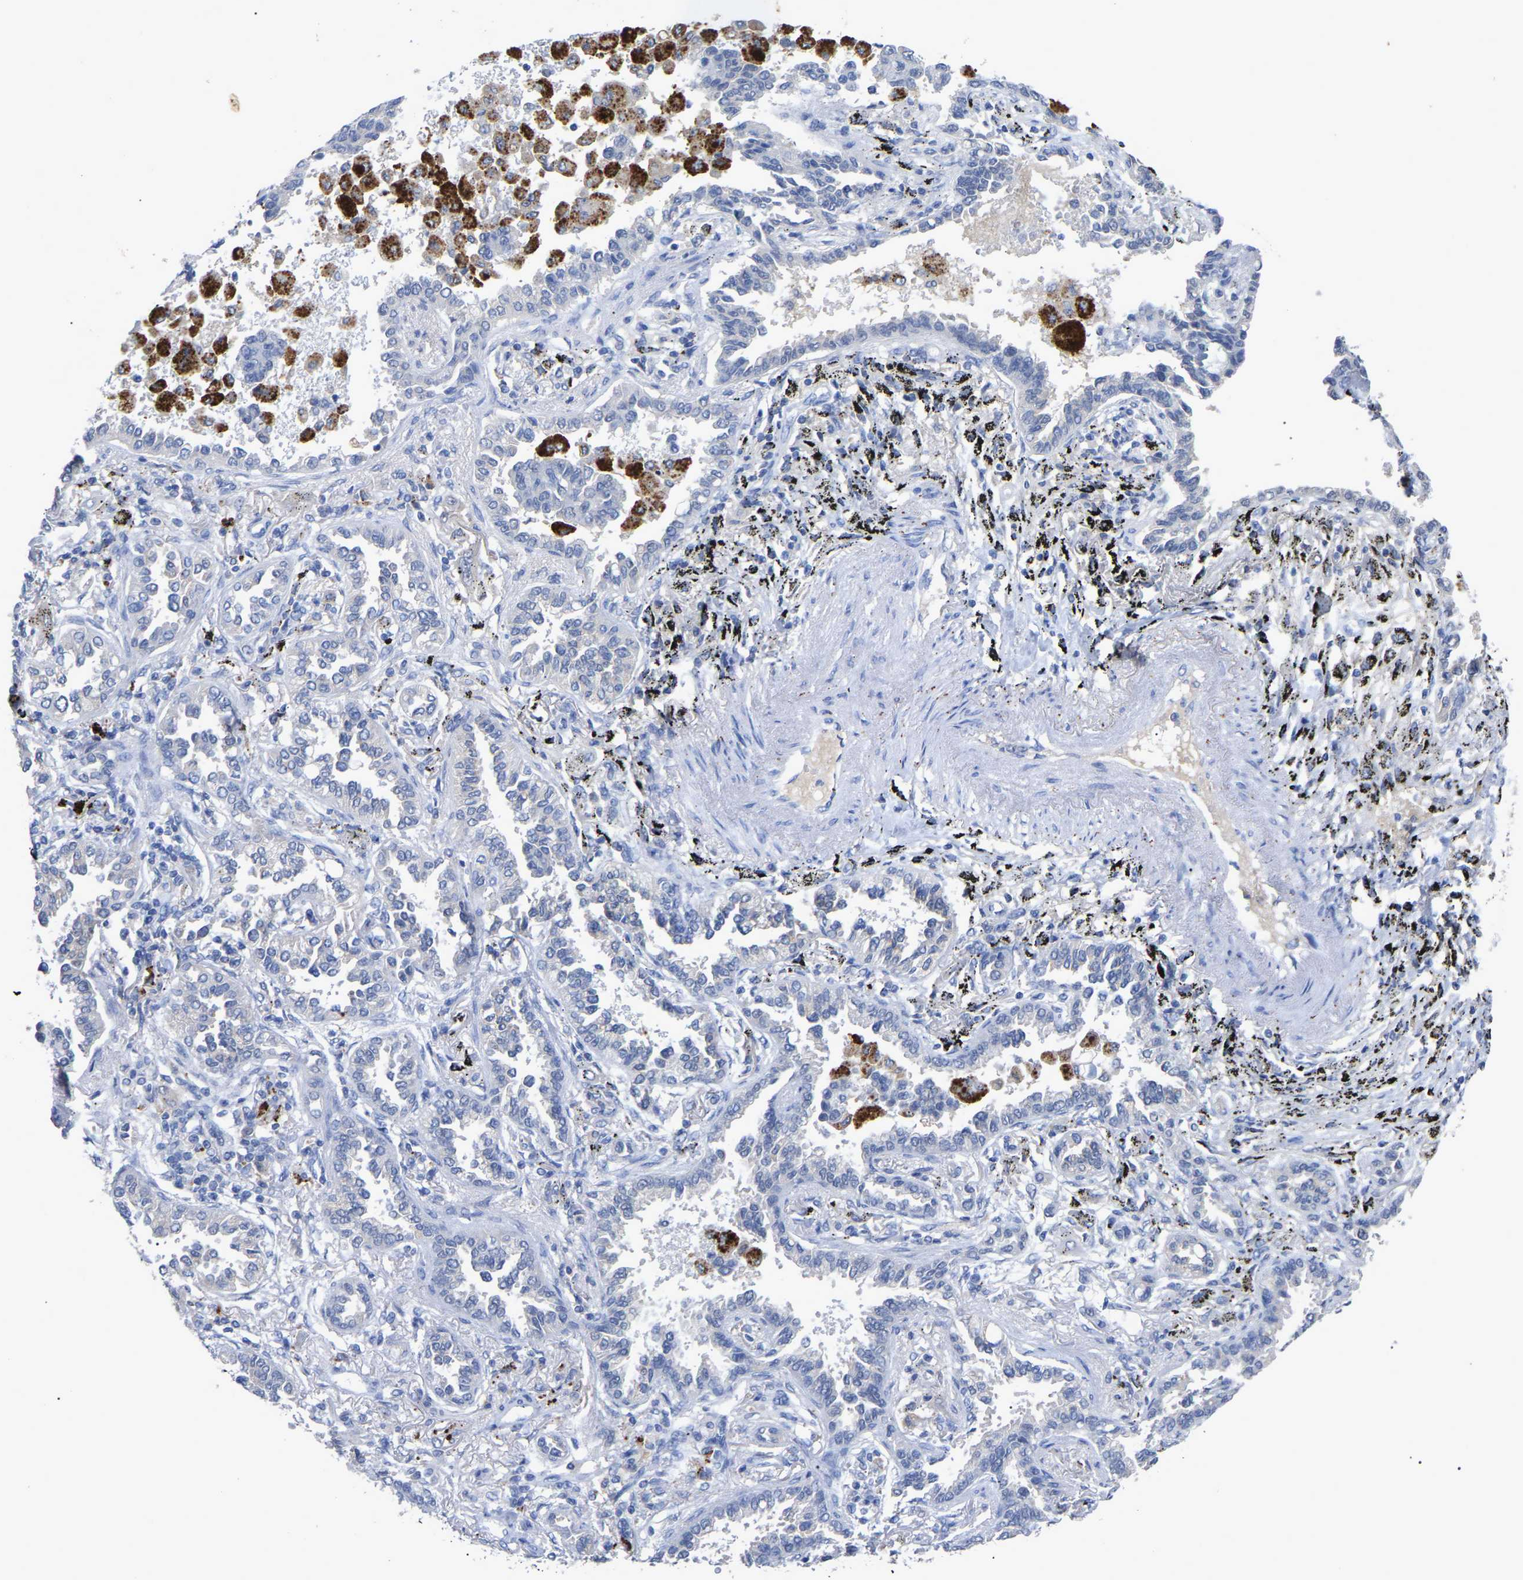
{"staining": {"intensity": "negative", "quantity": "none", "location": "none"}, "tissue": "lung cancer", "cell_type": "Tumor cells", "image_type": "cancer", "snomed": [{"axis": "morphology", "description": "Normal tissue, NOS"}, {"axis": "morphology", "description": "Adenocarcinoma, NOS"}, {"axis": "topography", "description": "Lung"}], "caption": "An image of human lung adenocarcinoma is negative for staining in tumor cells.", "gene": "SMPD2", "patient": {"sex": "male", "age": 59}}